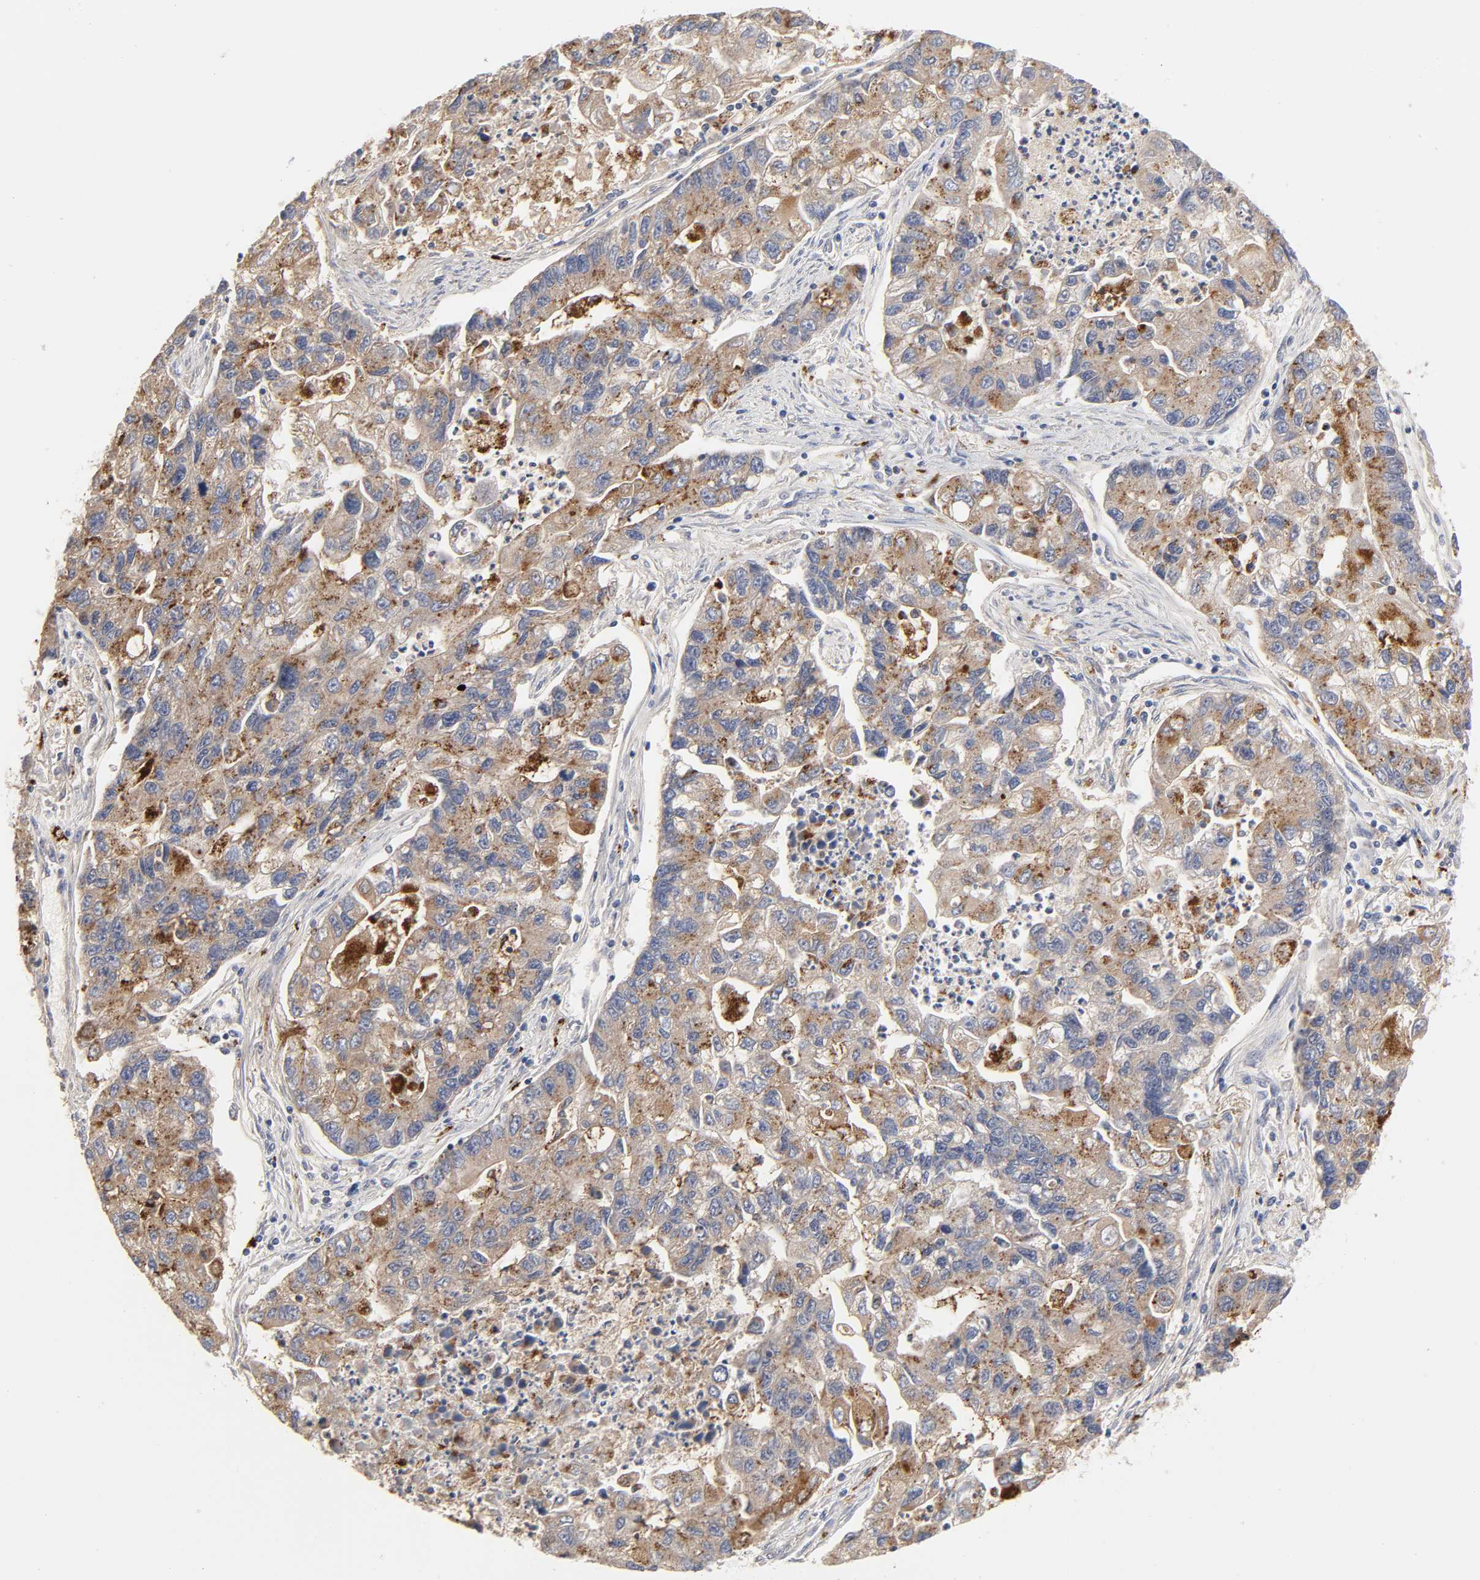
{"staining": {"intensity": "moderate", "quantity": ">75%", "location": "cytoplasmic/membranous"}, "tissue": "lung cancer", "cell_type": "Tumor cells", "image_type": "cancer", "snomed": [{"axis": "morphology", "description": "Adenocarcinoma, NOS"}, {"axis": "topography", "description": "Lung"}], "caption": "Lung cancer (adenocarcinoma) tissue displays moderate cytoplasmic/membranous expression in about >75% of tumor cells", "gene": "C17orf75", "patient": {"sex": "female", "age": 51}}